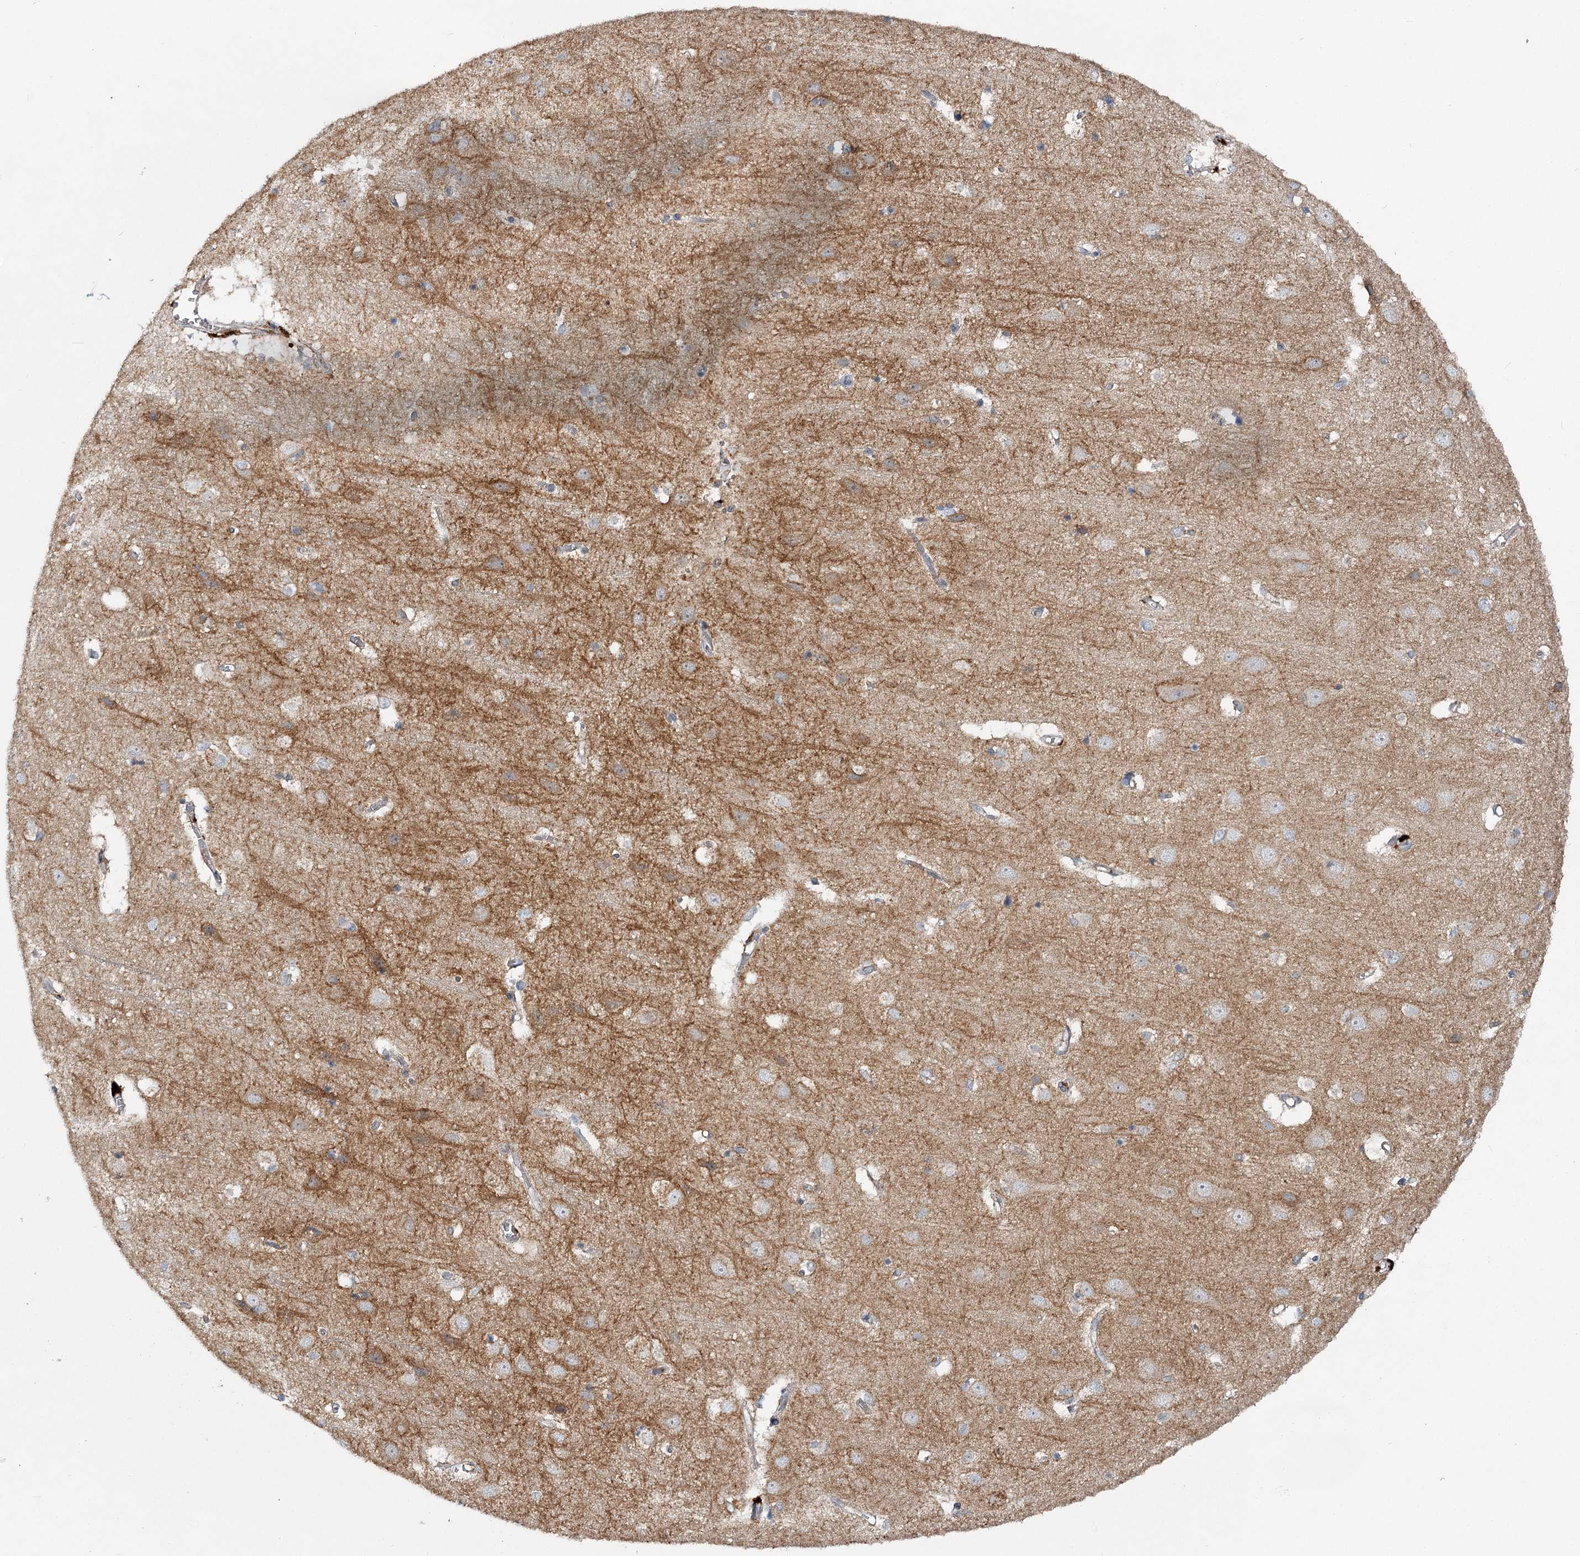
{"staining": {"intensity": "negative", "quantity": "none", "location": "none"}, "tissue": "cerebral cortex", "cell_type": "Endothelial cells", "image_type": "normal", "snomed": [{"axis": "morphology", "description": "Normal tissue, NOS"}, {"axis": "topography", "description": "Cerebral cortex"}], "caption": "DAB immunohistochemical staining of normal cerebral cortex demonstrates no significant staining in endothelial cells.", "gene": "PYROXD2", "patient": {"sex": "male", "age": 54}}